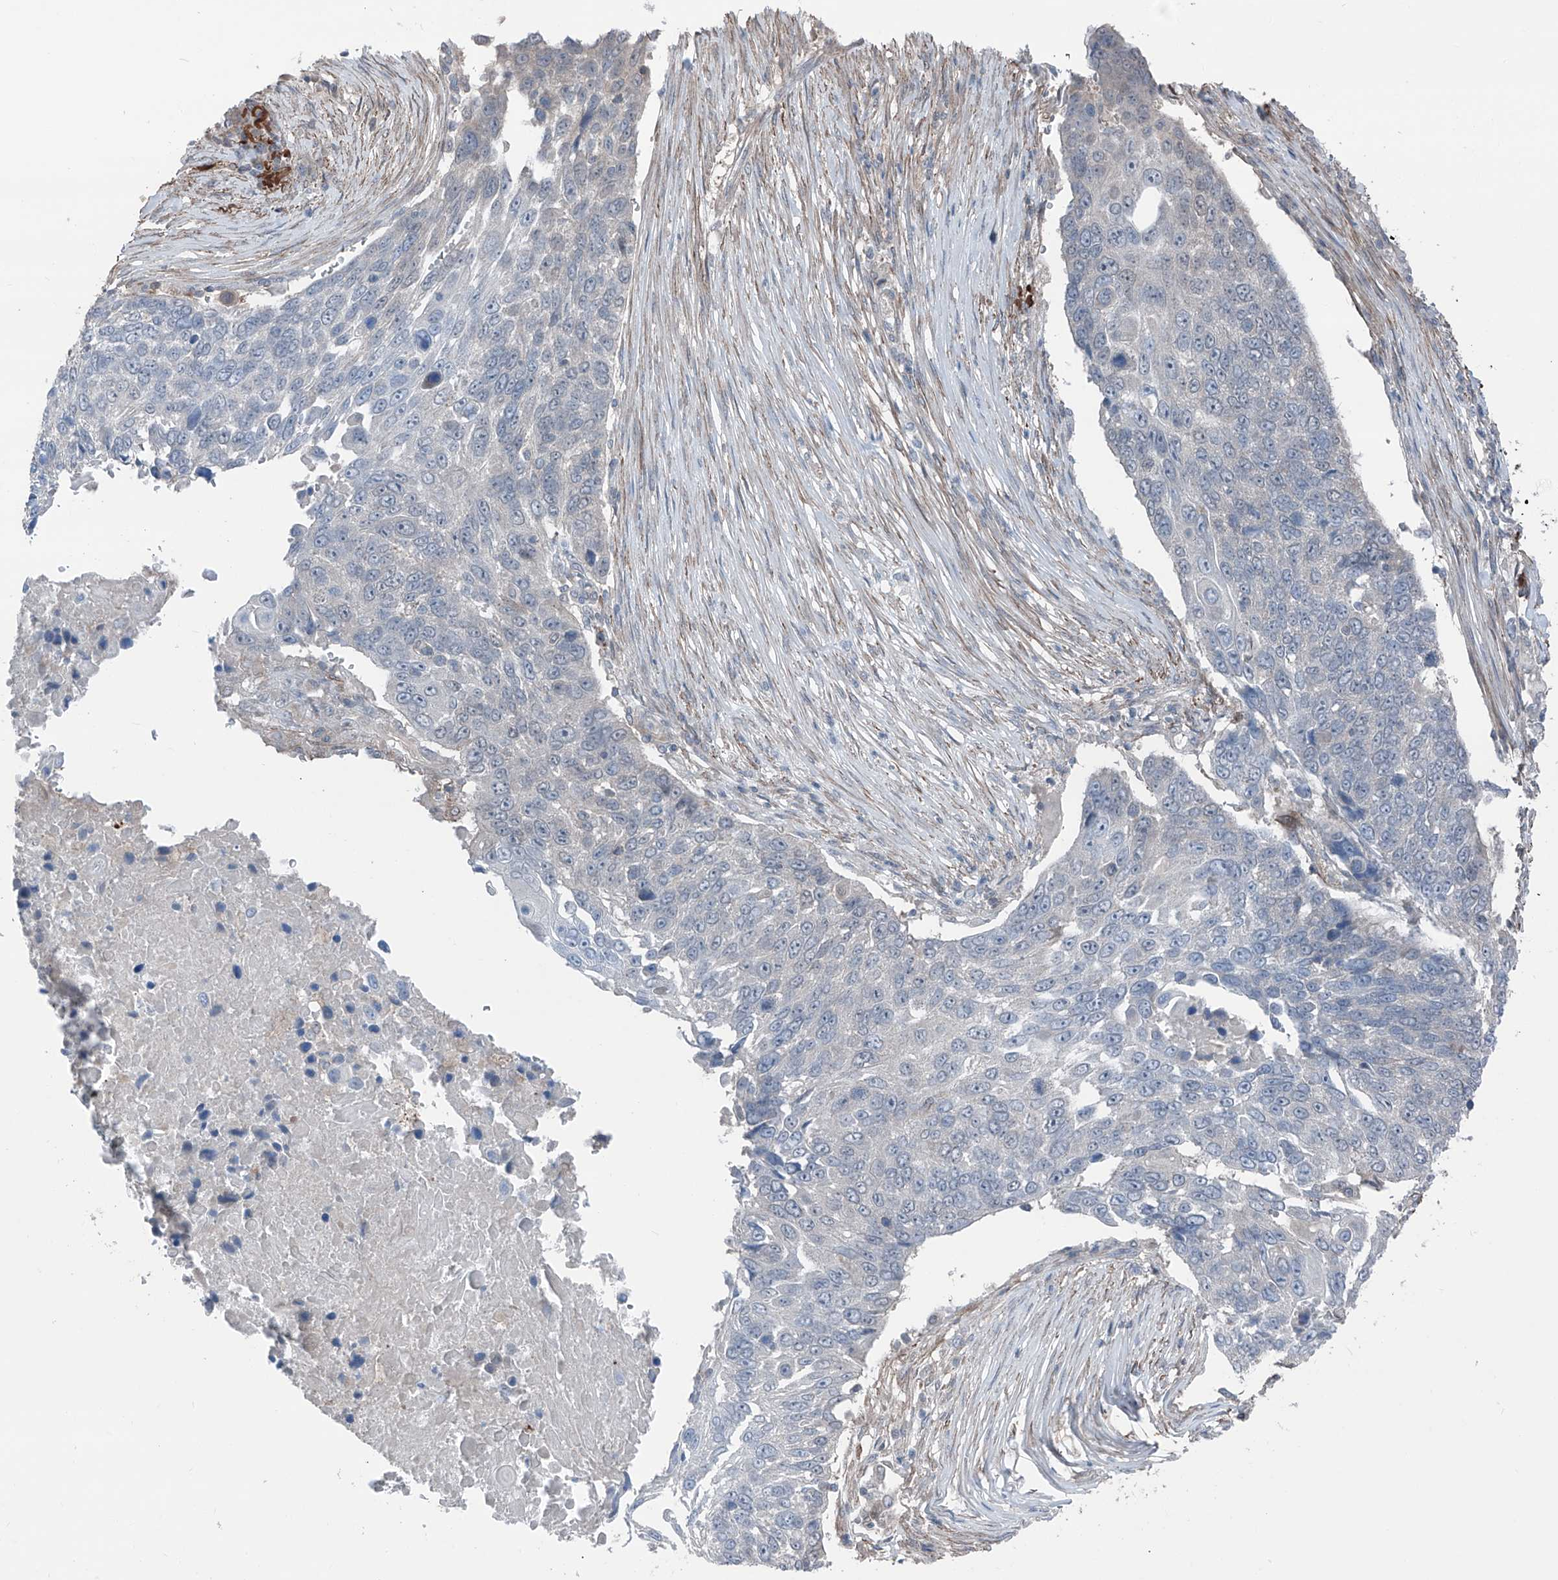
{"staining": {"intensity": "negative", "quantity": "none", "location": "none"}, "tissue": "lung cancer", "cell_type": "Tumor cells", "image_type": "cancer", "snomed": [{"axis": "morphology", "description": "Squamous cell carcinoma, NOS"}, {"axis": "topography", "description": "Lung"}], "caption": "Protein analysis of lung cancer (squamous cell carcinoma) displays no significant positivity in tumor cells.", "gene": "HSPB11", "patient": {"sex": "male", "age": 66}}